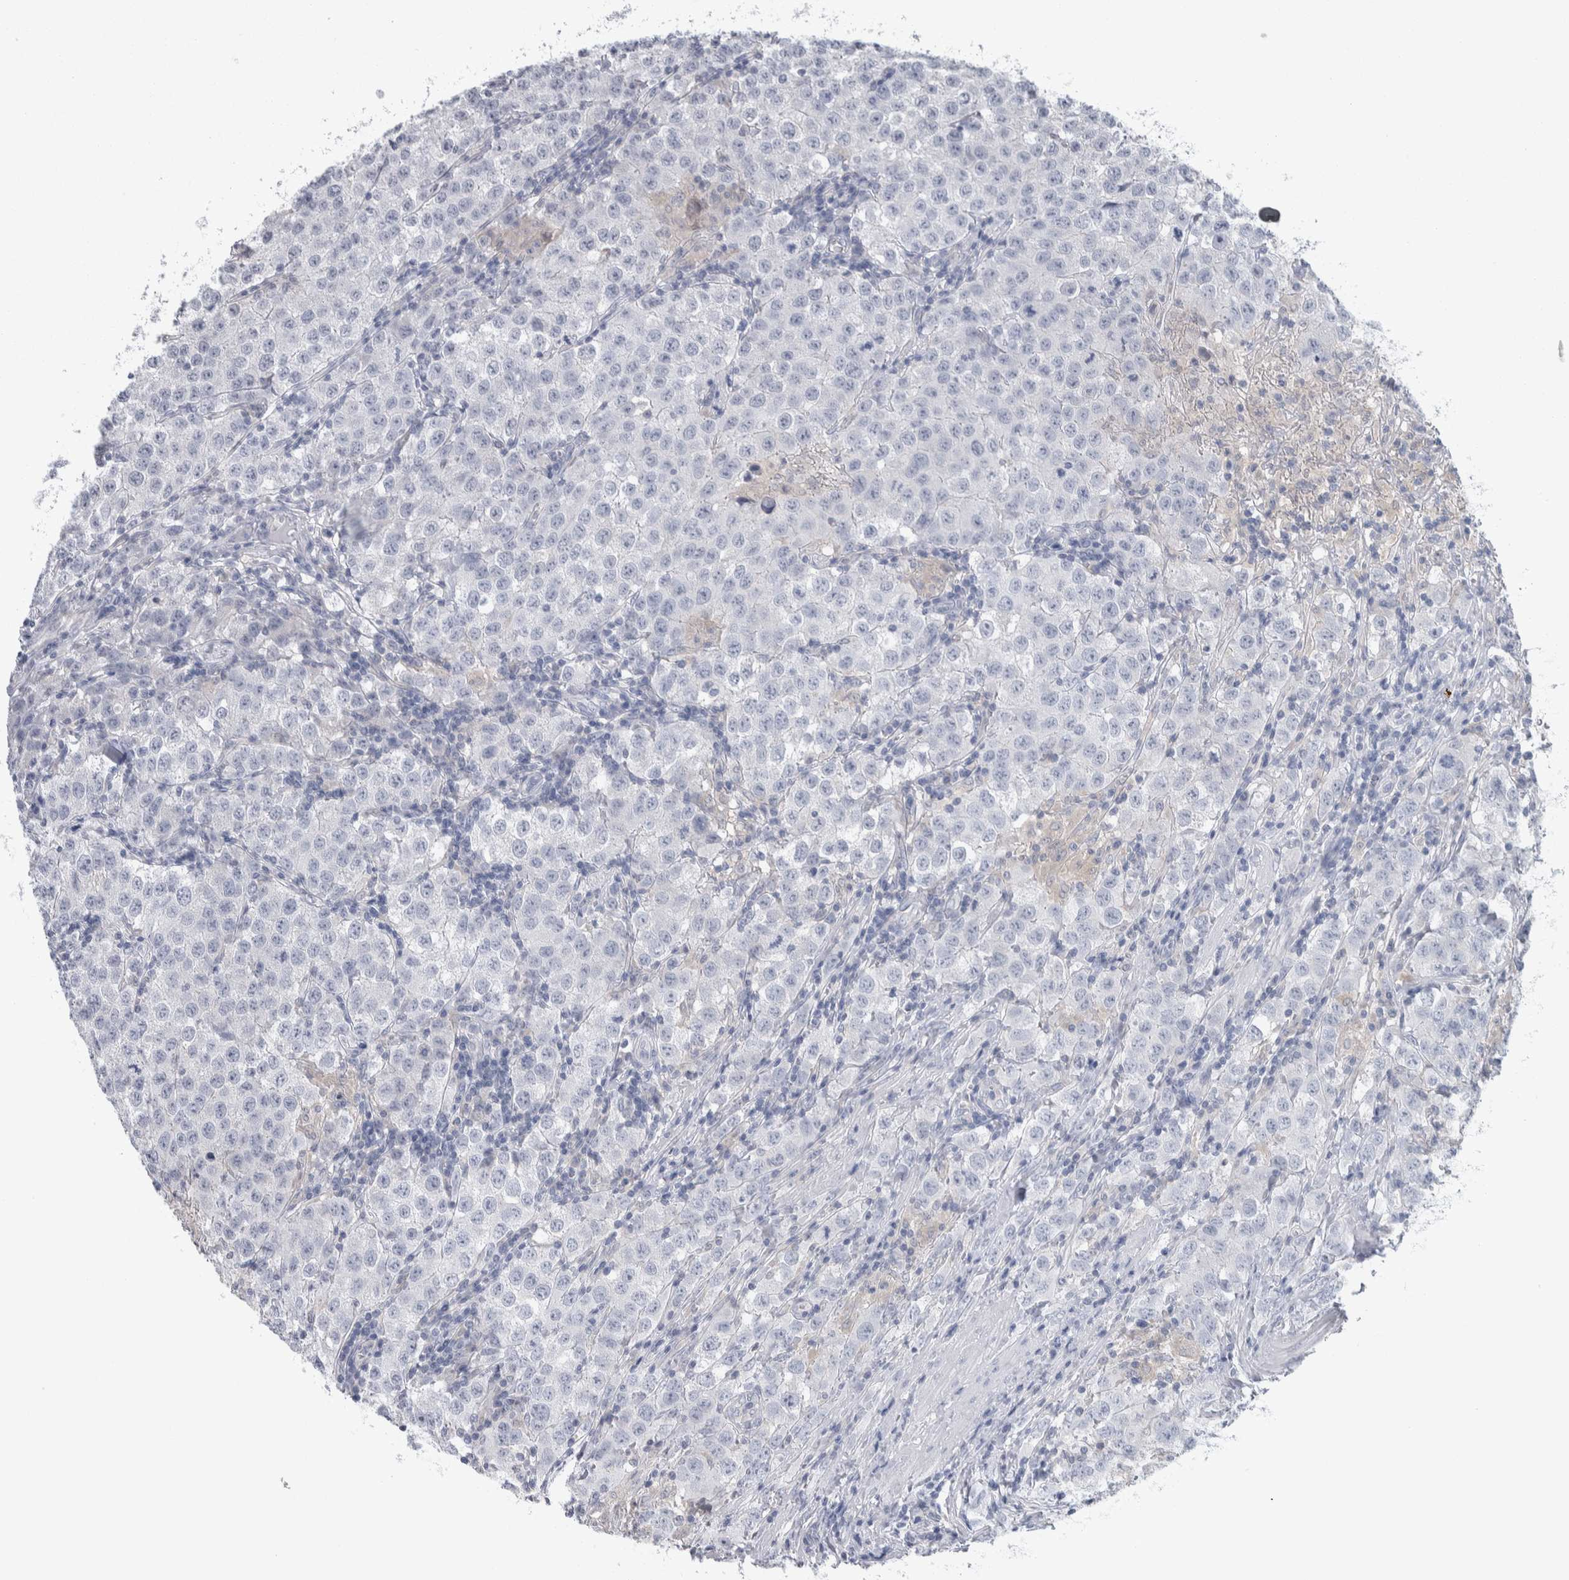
{"staining": {"intensity": "negative", "quantity": "none", "location": "none"}, "tissue": "testis cancer", "cell_type": "Tumor cells", "image_type": "cancer", "snomed": [{"axis": "morphology", "description": "Seminoma, NOS"}, {"axis": "morphology", "description": "Carcinoma, Embryonal, NOS"}, {"axis": "topography", "description": "Testis"}], "caption": "Histopathology image shows no significant protein expression in tumor cells of seminoma (testis).", "gene": "HTATIP2", "patient": {"sex": "male", "age": 43}}